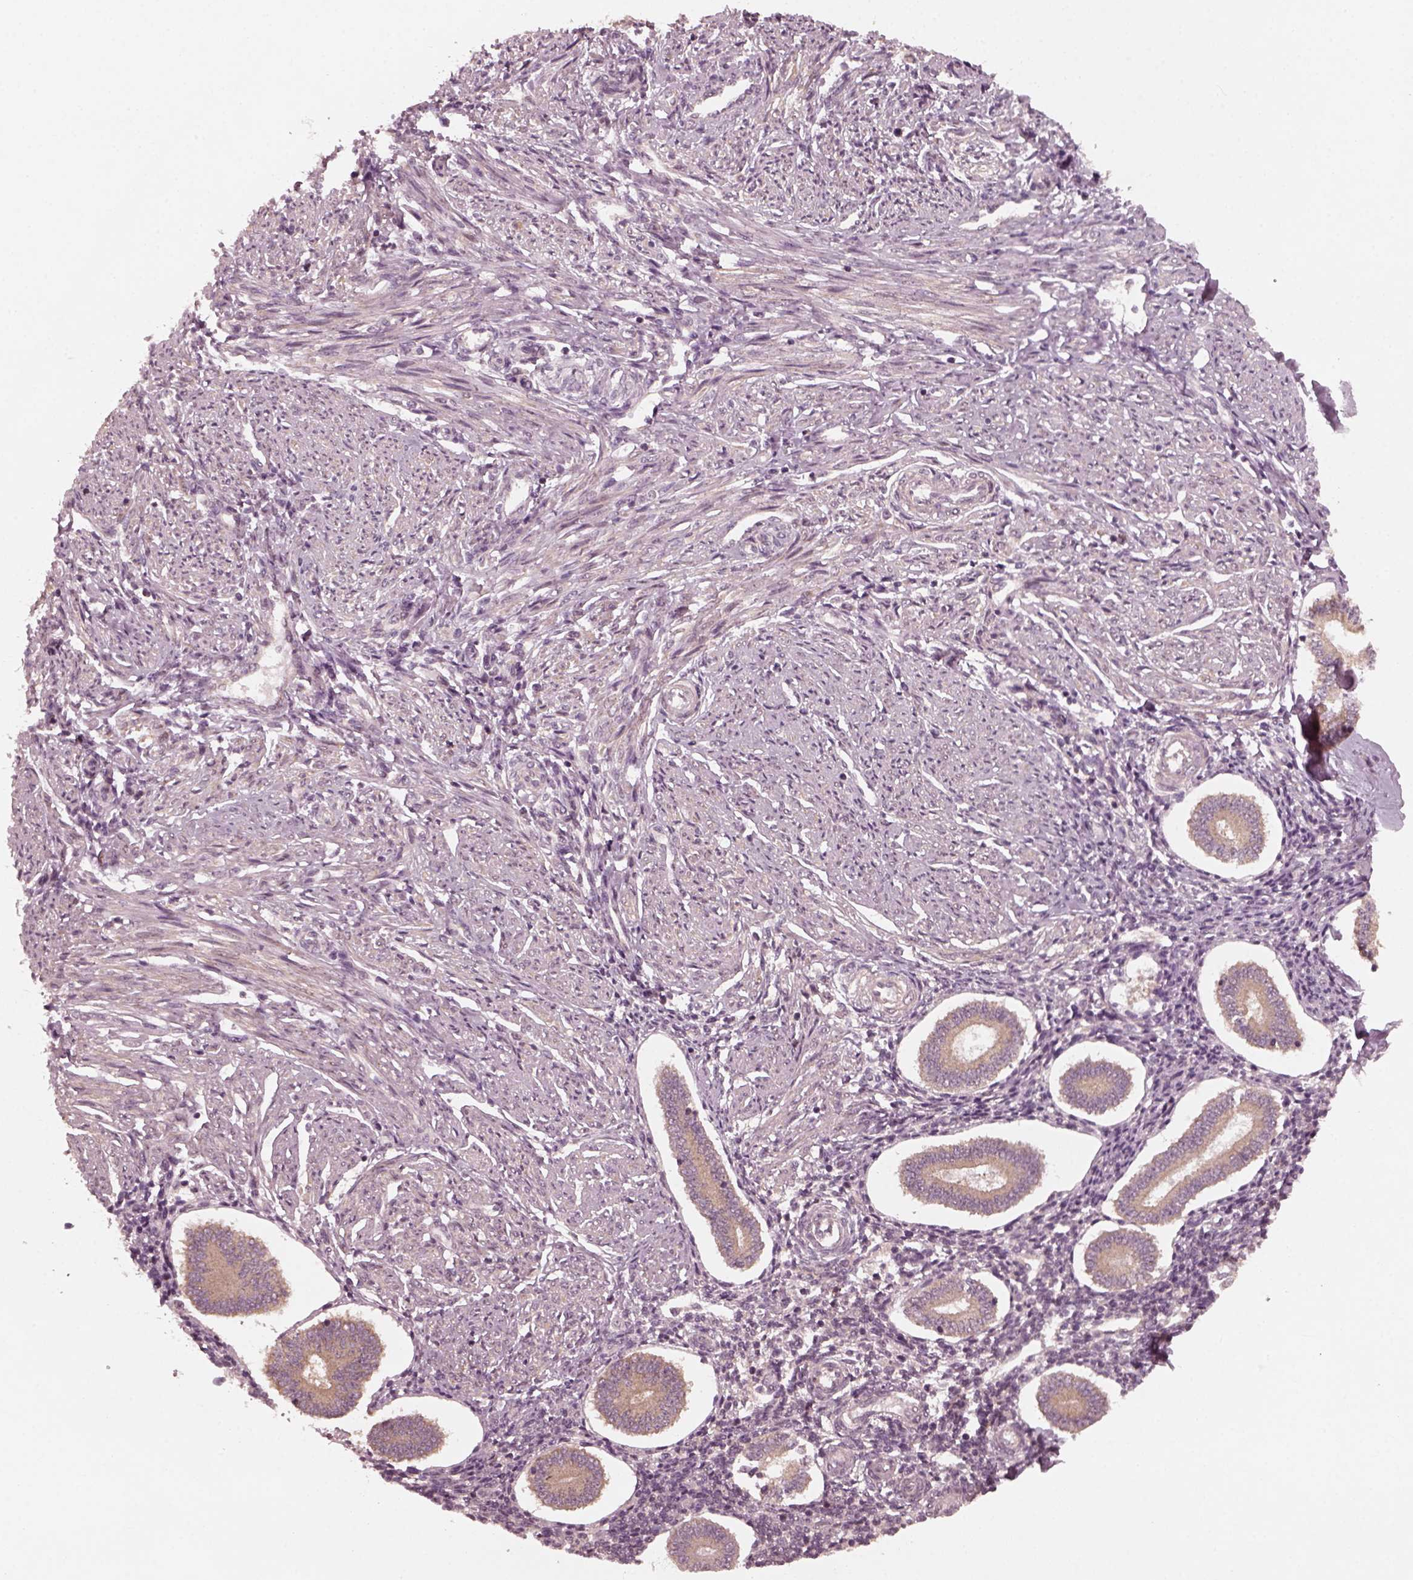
{"staining": {"intensity": "negative", "quantity": "none", "location": "none"}, "tissue": "endometrium", "cell_type": "Cells in endometrial stroma", "image_type": "normal", "snomed": [{"axis": "morphology", "description": "Normal tissue, NOS"}, {"axis": "topography", "description": "Endometrium"}], "caption": "Endometrium stained for a protein using immunohistochemistry reveals no staining cells in endometrial stroma.", "gene": "FAF2", "patient": {"sex": "female", "age": 40}}